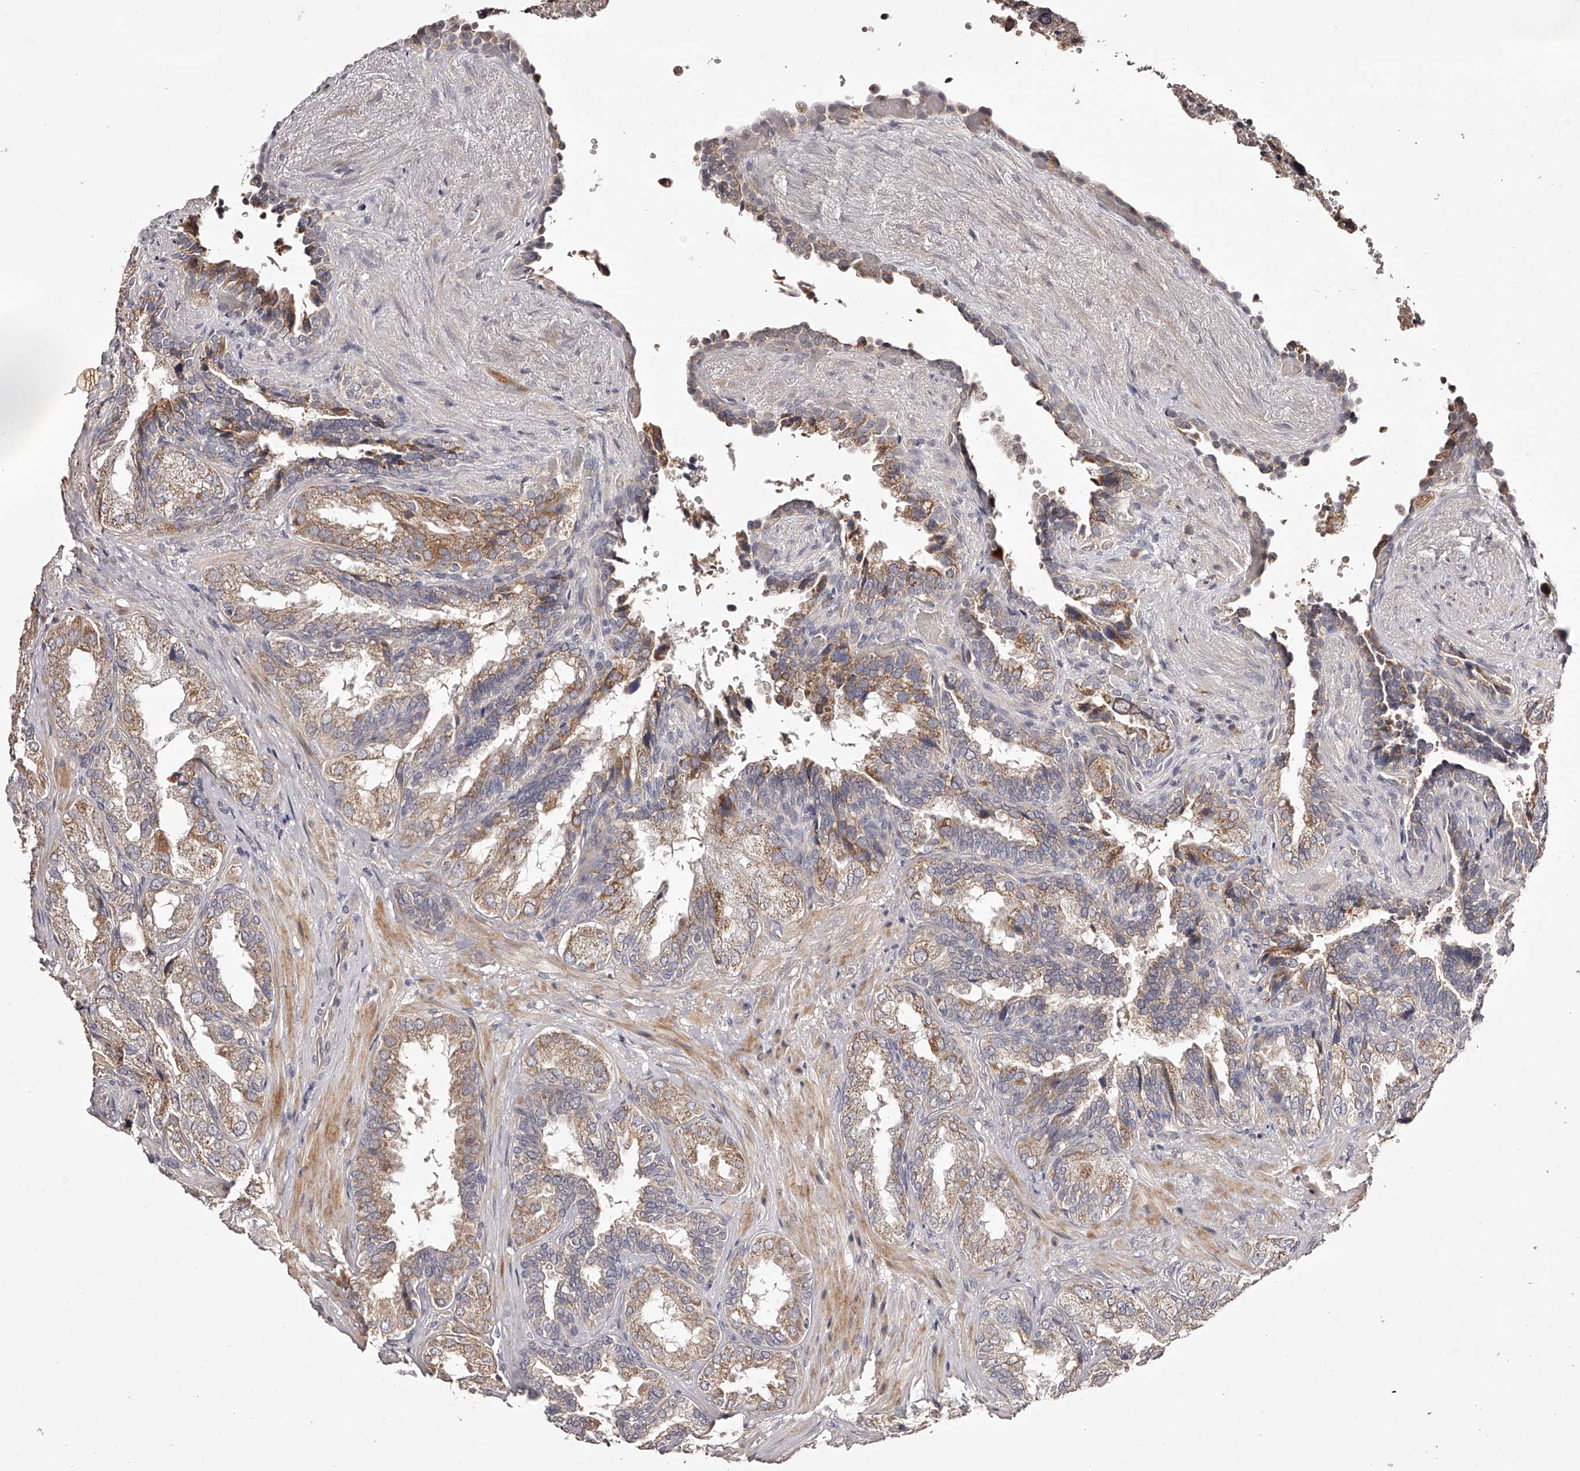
{"staining": {"intensity": "moderate", "quantity": ">75%", "location": "cytoplasmic/membranous"}, "tissue": "seminal vesicle", "cell_type": "Glandular cells", "image_type": "normal", "snomed": [{"axis": "morphology", "description": "Normal tissue, NOS"}, {"axis": "topography", "description": "Seminal veicle"}, {"axis": "topography", "description": "Peripheral nerve tissue"}], "caption": "A brown stain highlights moderate cytoplasmic/membranous positivity of a protein in glandular cells of benign seminal vesicle. (DAB (3,3'-diaminobenzidine) IHC with brightfield microscopy, high magnification).", "gene": "ODF2L", "patient": {"sex": "male", "age": 63}}